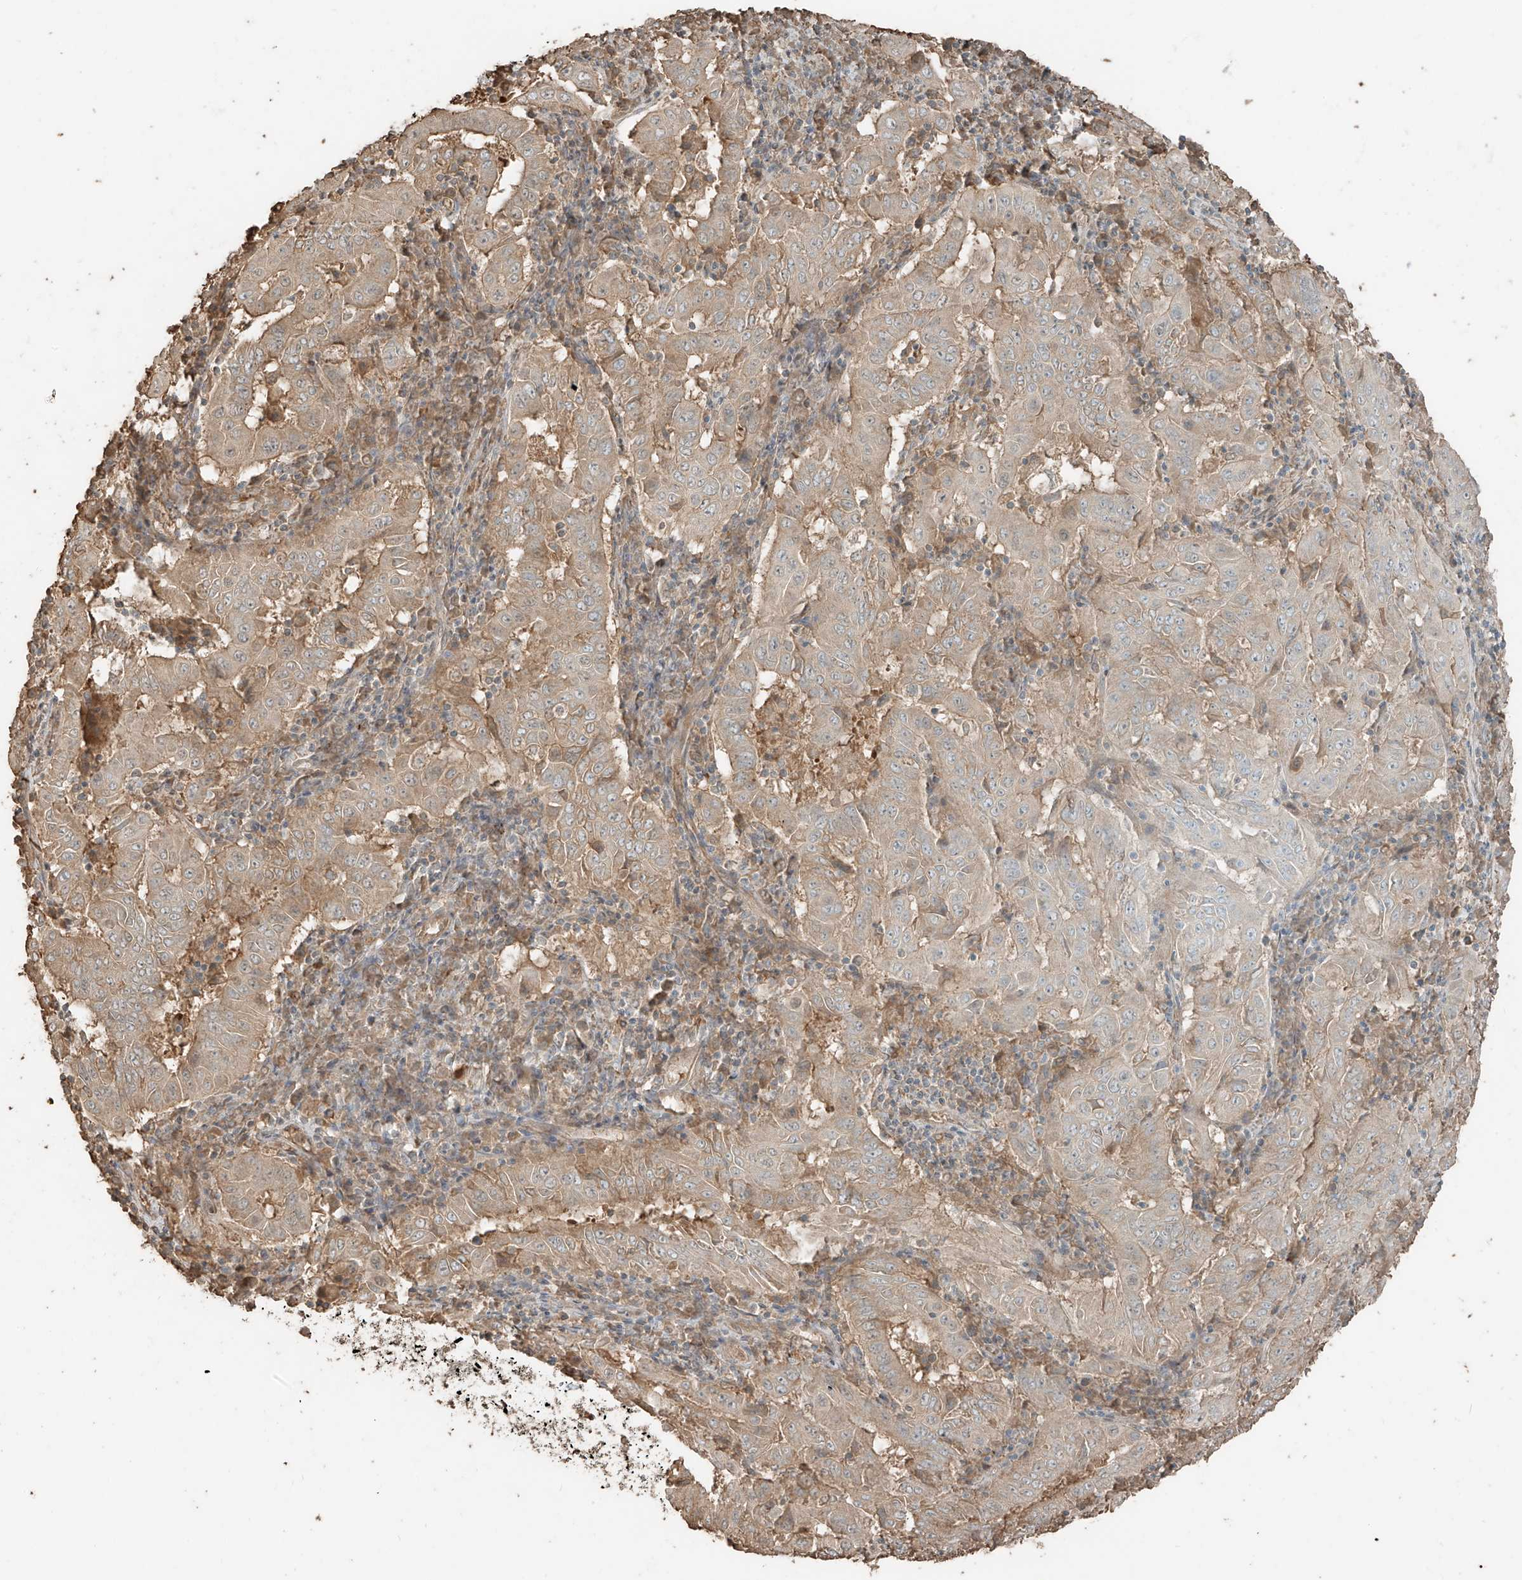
{"staining": {"intensity": "weak", "quantity": ">75%", "location": "cytoplasmic/membranous"}, "tissue": "pancreatic cancer", "cell_type": "Tumor cells", "image_type": "cancer", "snomed": [{"axis": "morphology", "description": "Adenocarcinoma, NOS"}, {"axis": "topography", "description": "Pancreas"}], "caption": "DAB (3,3'-diaminobenzidine) immunohistochemical staining of human adenocarcinoma (pancreatic) displays weak cytoplasmic/membranous protein staining in approximately >75% of tumor cells. The protein is stained brown, and the nuclei are stained in blue (DAB (3,3'-diaminobenzidine) IHC with brightfield microscopy, high magnification).", "gene": "RFTN2", "patient": {"sex": "male", "age": 63}}